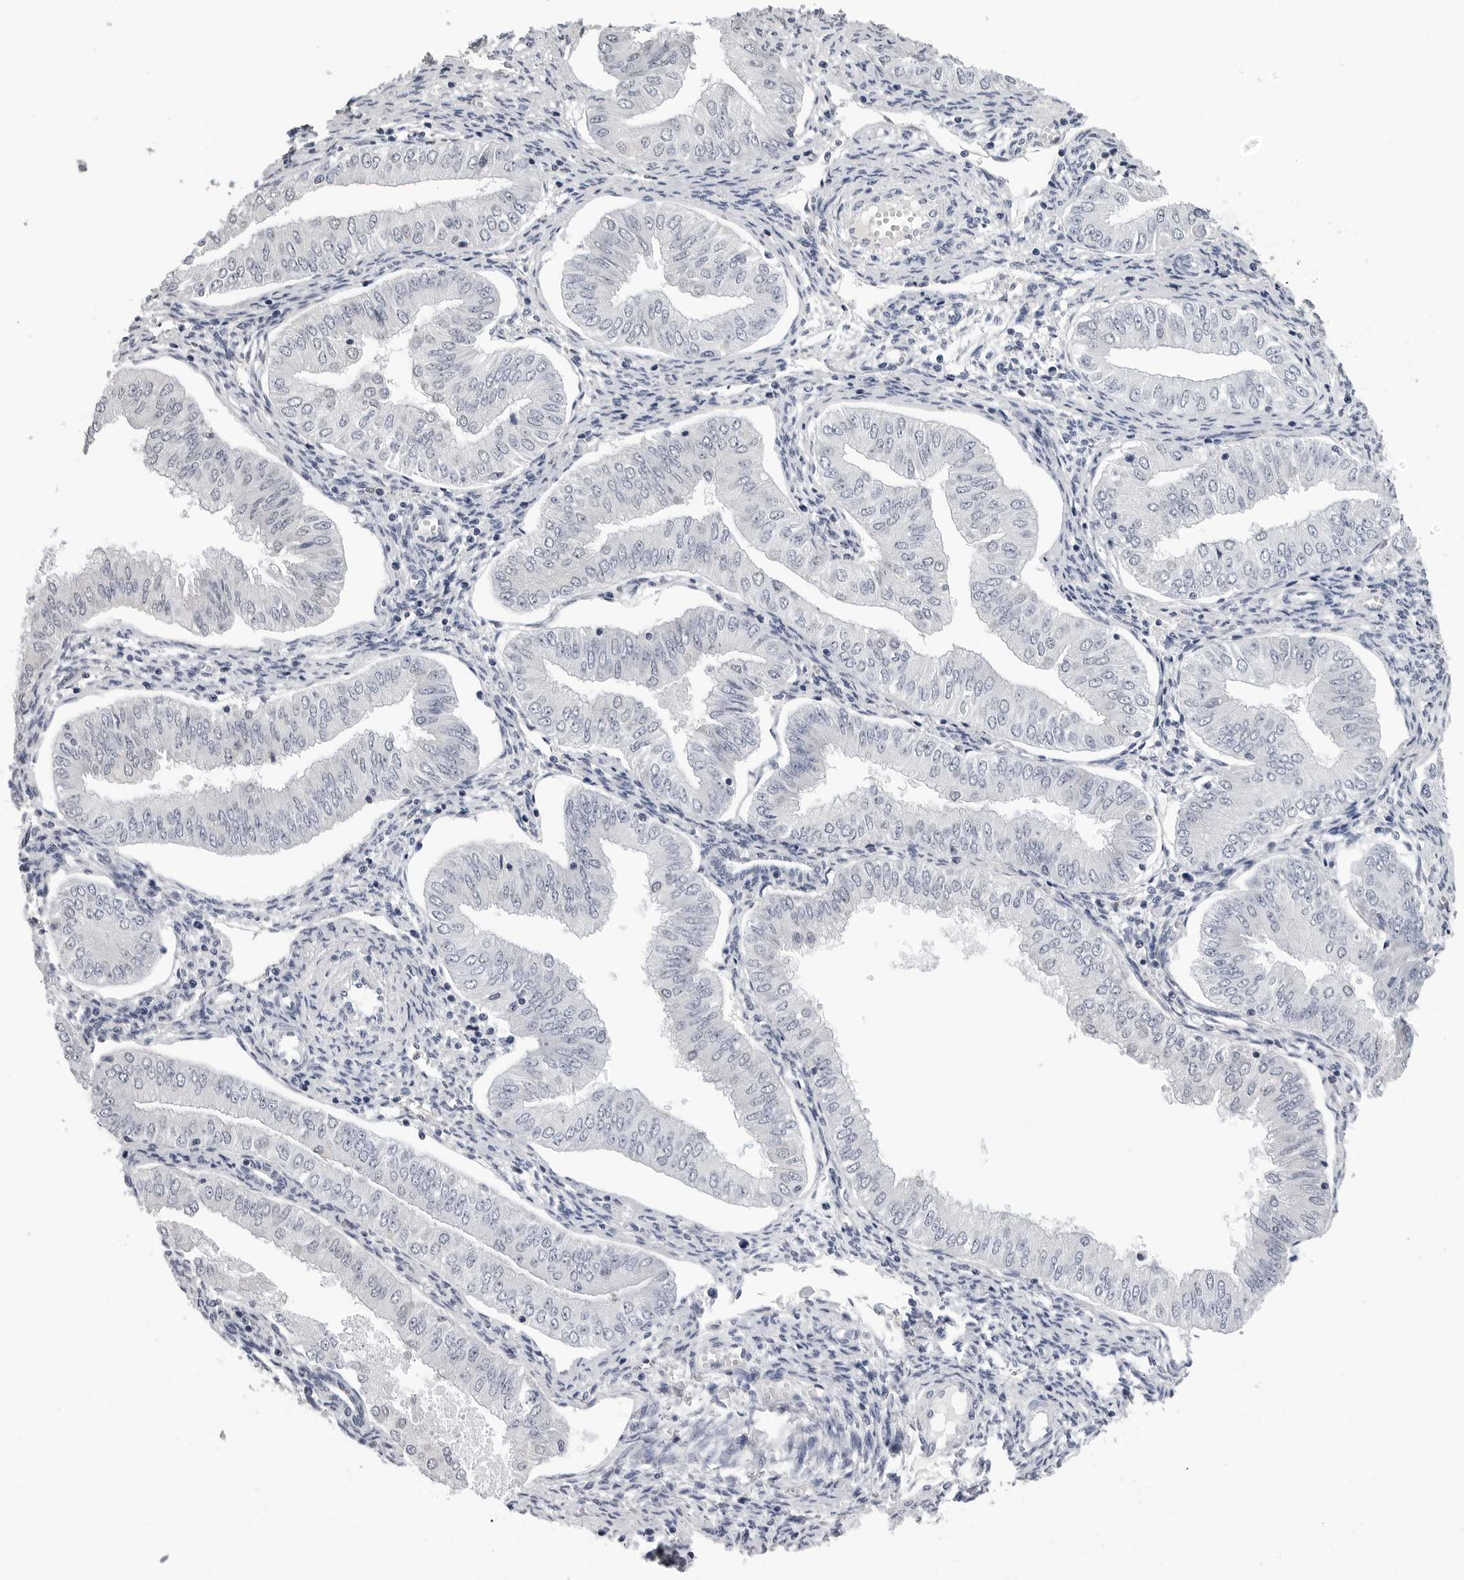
{"staining": {"intensity": "negative", "quantity": "none", "location": "none"}, "tissue": "endometrial cancer", "cell_type": "Tumor cells", "image_type": "cancer", "snomed": [{"axis": "morphology", "description": "Normal tissue, NOS"}, {"axis": "morphology", "description": "Adenocarcinoma, NOS"}, {"axis": "topography", "description": "Endometrium"}], "caption": "A high-resolution image shows immunohistochemistry (IHC) staining of adenocarcinoma (endometrial), which reveals no significant positivity in tumor cells.", "gene": "TRMT13", "patient": {"sex": "female", "age": 53}}